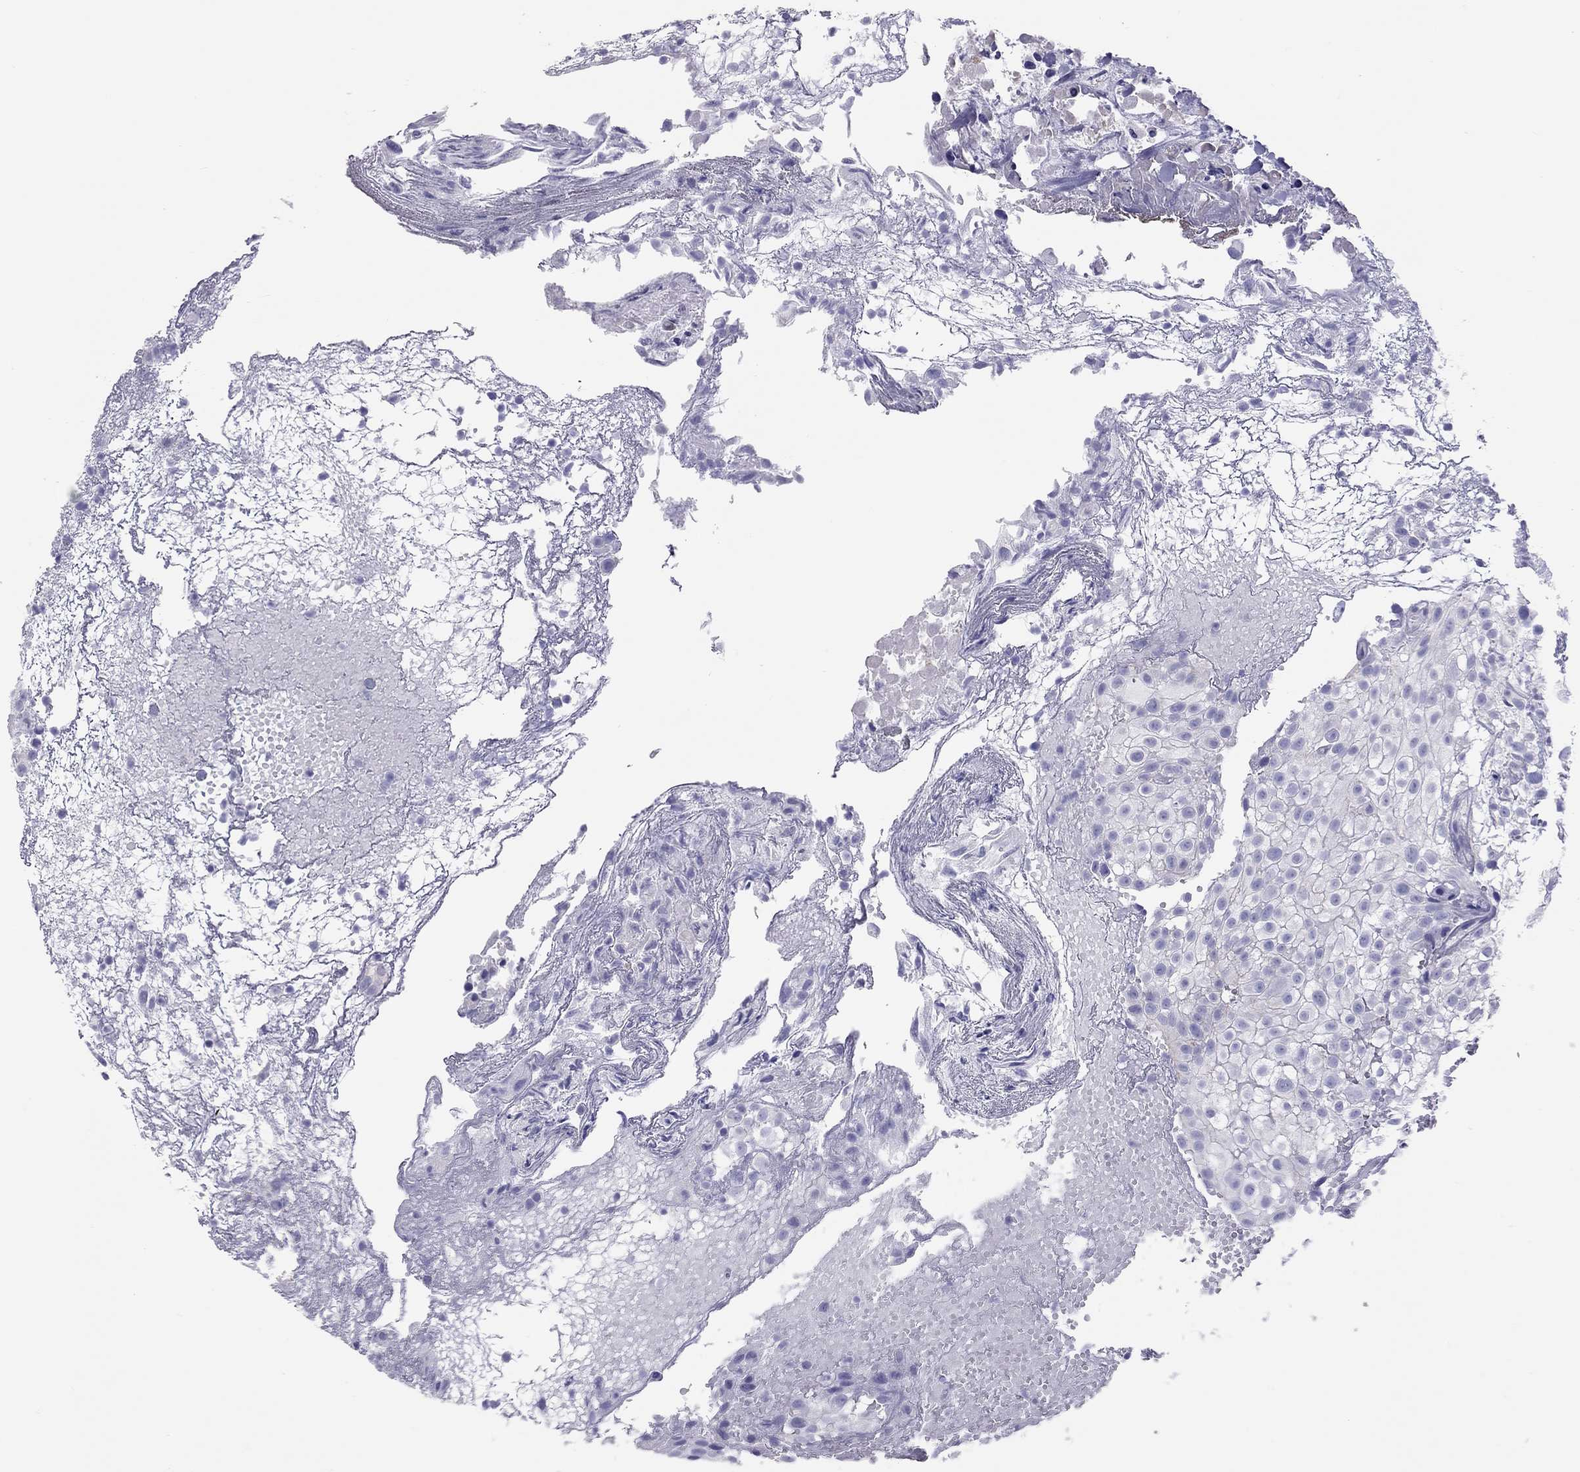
{"staining": {"intensity": "negative", "quantity": "none", "location": "none"}, "tissue": "urothelial cancer", "cell_type": "Tumor cells", "image_type": "cancer", "snomed": [{"axis": "morphology", "description": "Urothelial carcinoma, High grade"}, {"axis": "topography", "description": "Urinary bladder"}], "caption": "Immunohistochemistry (IHC) of human high-grade urothelial carcinoma exhibits no staining in tumor cells.", "gene": "PSMB11", "patient": {"sex": "male", "age": 56}}